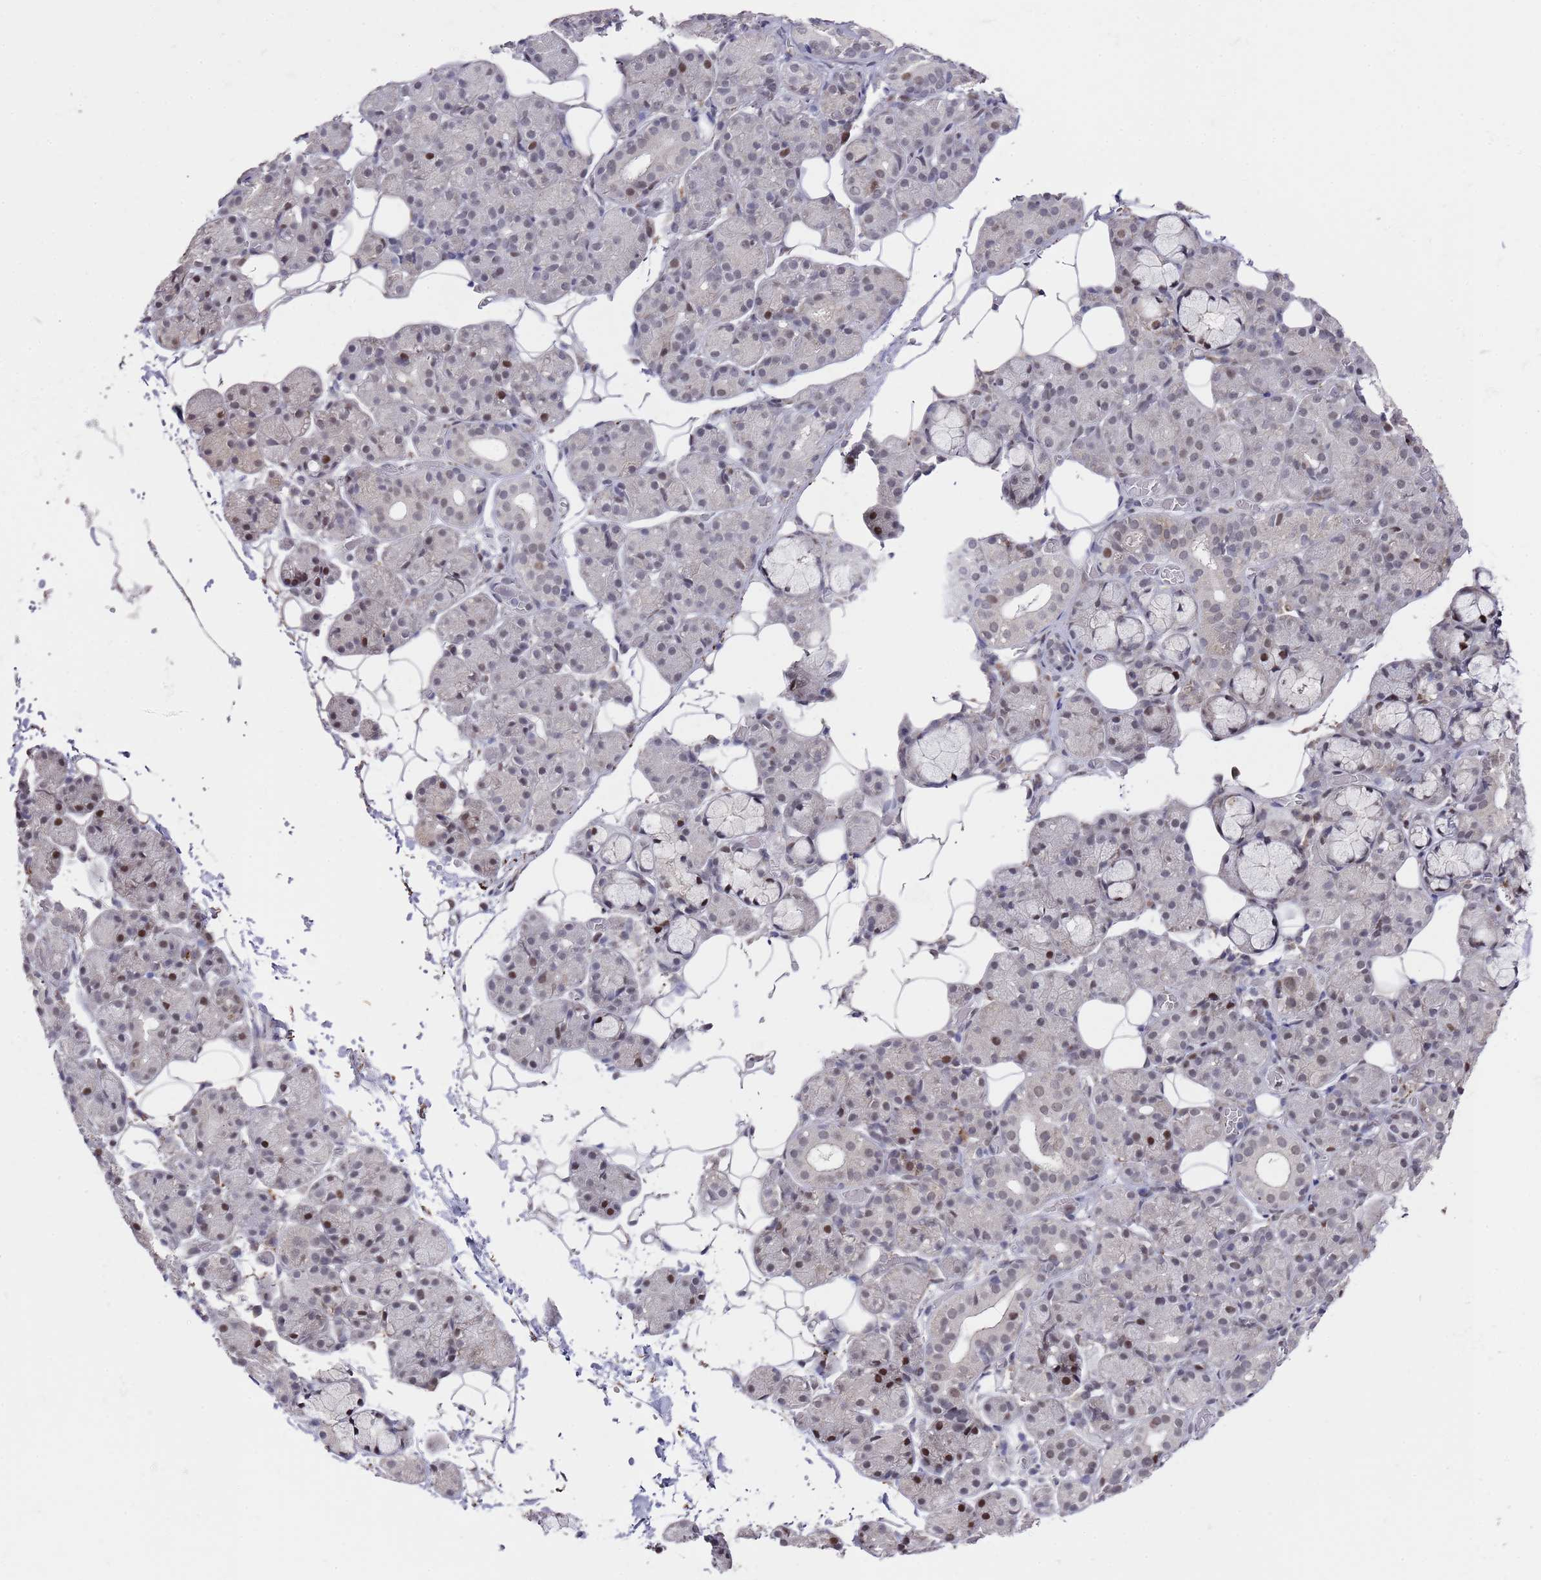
{"staining": {"intensity": "strong", "quantity": "25%-75%", "location": "nuclear"}, "tissue": "salivary gland", "cell_type": "Glandular cells", "image_type": "normal", "snomed": [{"axis": "morphology", "description": "Normal tissue, NOS"}, {"axis": "topography", "description": "Salivary gland"}], "caption": "DAB (3,3'-diaminobenzidine) immunohistochemical staining of unremarkable human salivary gland shows strong nuclear protein positivity in about 25%-75% of glandular cells. (DAB (3,3'-diaminobenzidine) = brown stain, brightfield microscopy at high magnification).", "gene": "COPS6", "patient": {"sex": "male", "age": 63}}